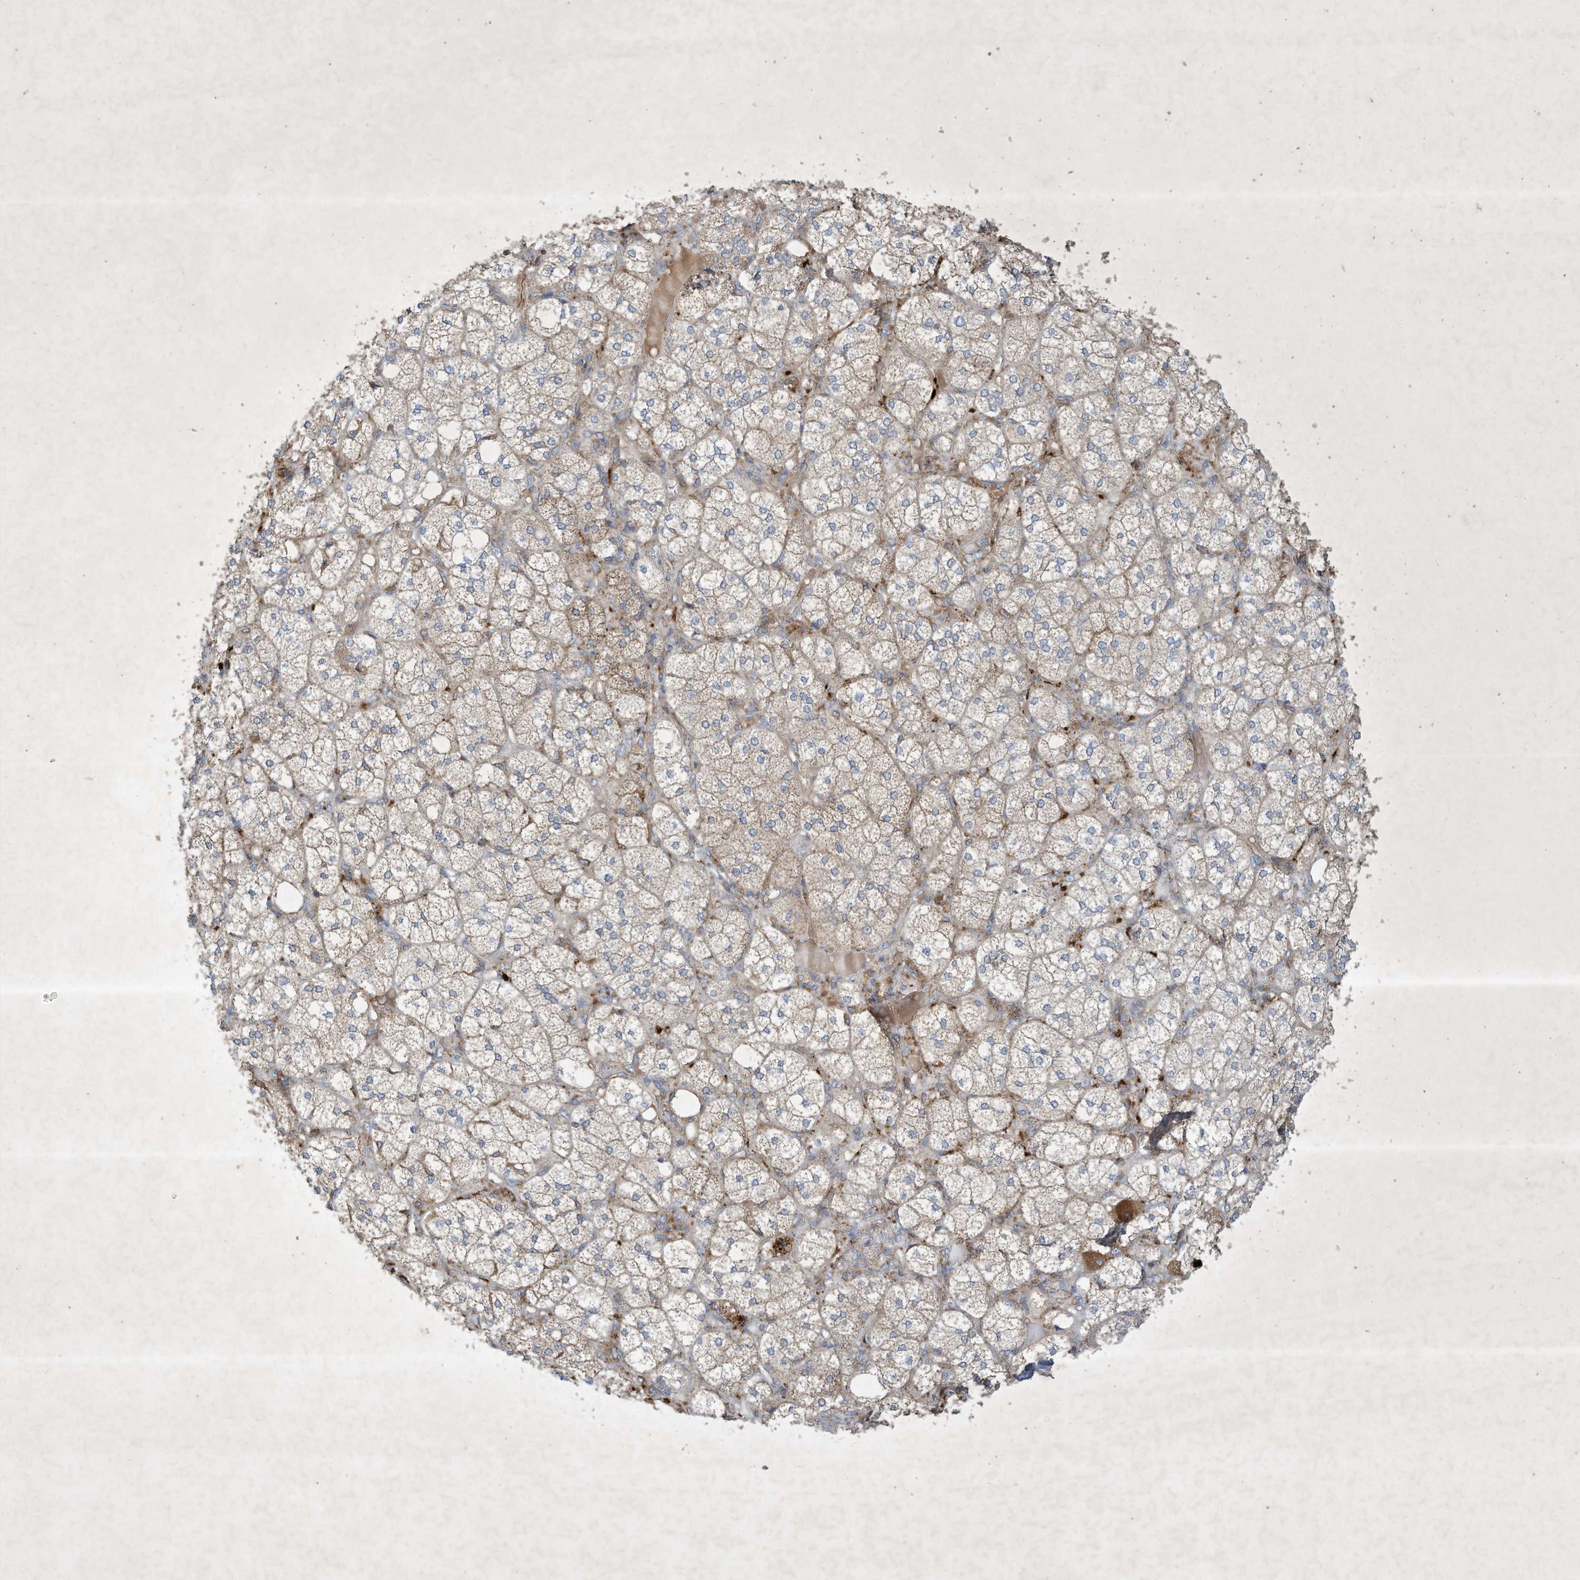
{"staining": {"intensity": "moderate", "quantity": "25%-75%", "location": "cytoplasmic/membranous"}, "tissue": "adrenal gland", "cell_type": "Glandular cells", "image_type": "normal", "snomed": [{"axis": "morphology", "description": "Normal tissue, NOS"}, {"axis": "topography", "description": "Adrenal gland"}], "caption": "Adrenal gland stained with DAB immunohistochemistry shows medium levels of moderate cytoplasmic/membranous staining in about 25%-75% of glandular cells. (Stains: DAB in brown, nuclei in blue, Microscopy: brightfield microscopy at high magnification).", "gene": "SYNJ2", "patient": {"sex": "female", "age": 61}}